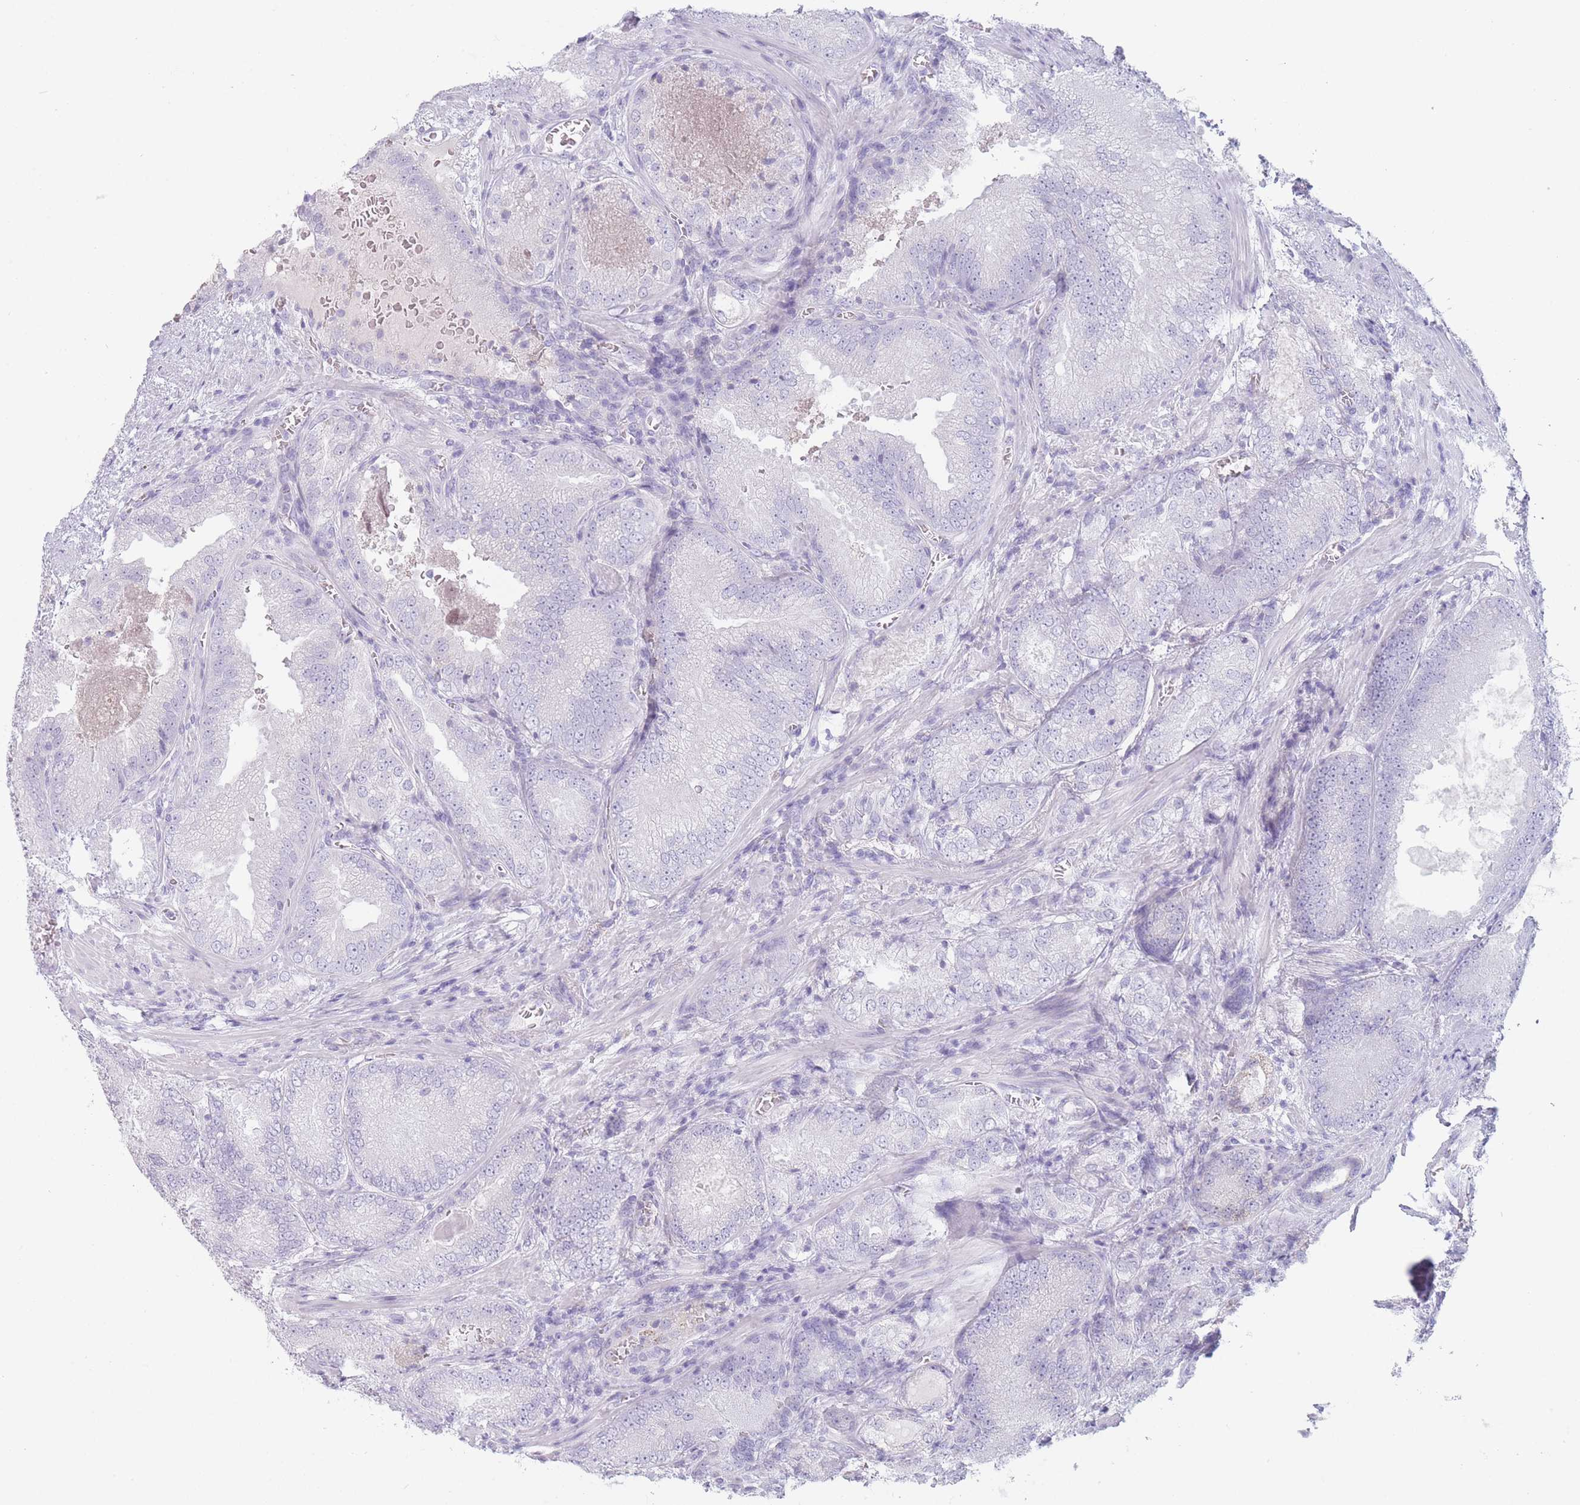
{"staining": {"intensity": "negative", "quantity": "none", "location": "none"}, "tissue": "prostate cancer", "cell_type": "Tumor cells", "image_type": "cancer", "snomed": [{"axis": "morphology", "description": "Adenocarcinoma, High grade"}, {"axis": "topography", "description": "Prostate"}], "caption": "The image reveals no staining of tumor cells in prostate cancer.", "gene": "GPR12", "patient": {"sex": "male", "age": 63}}